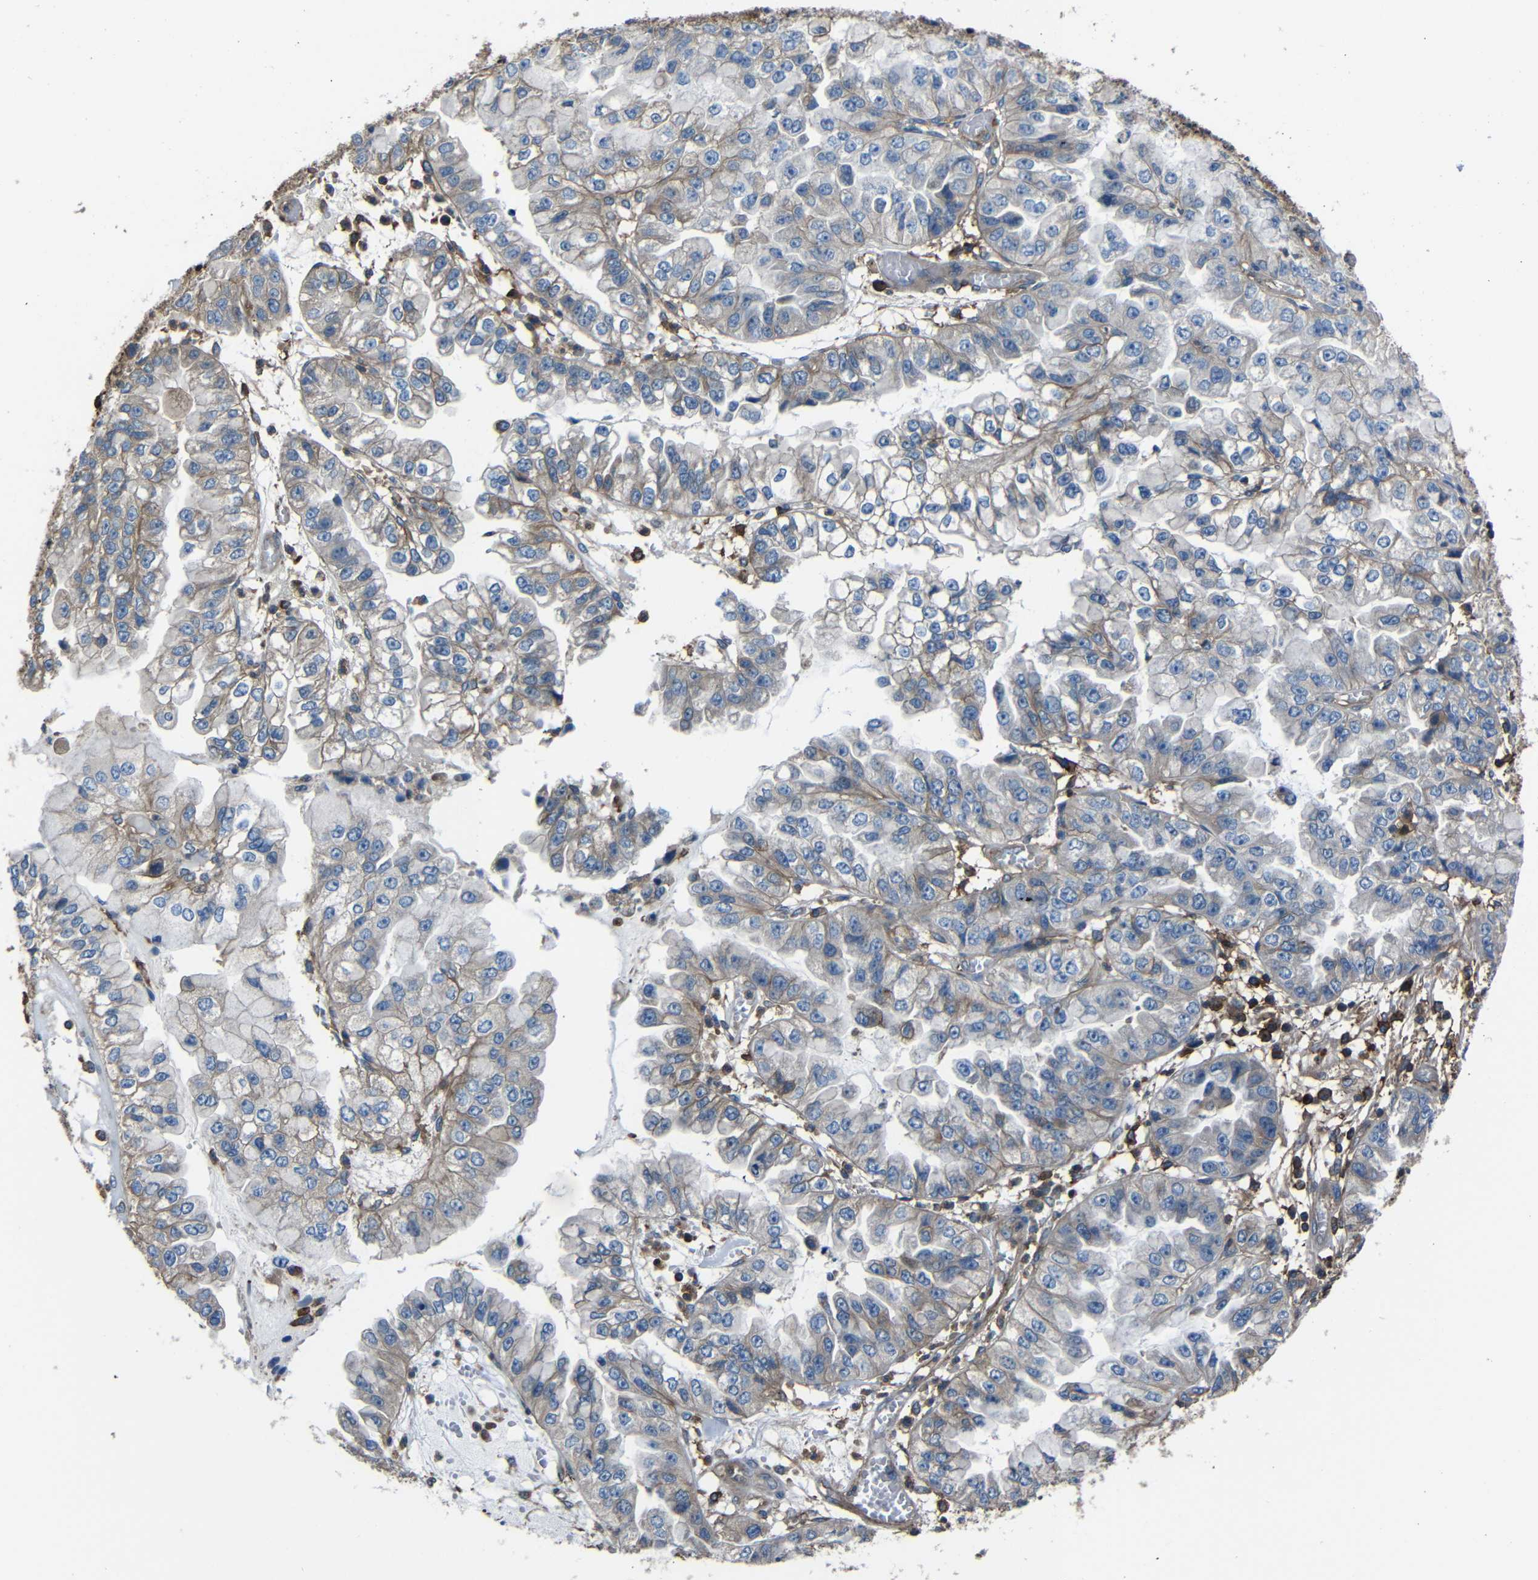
{"staining": {"intensity": "weak", "quantity": "25%-75%", "location": "cytoplasmic/membranous"}, "tissue": "liver cancer", "cell_type": "Tumor cells", "image_type": "cancer", "snomed": [{"axis": "morphology", "description": "Cholangiocarcinoma"}, {"axis": "topography", "description": "Liver"}], "caption": "Immunohistochemical staining of cholangiocarcinoma (liver) reveals weak cytoplasmic/membranous protein staining in about 25%-75% of tumor cells.", "gene": "ADGRE5", "patient": {"sex": "female", "age": 79}}